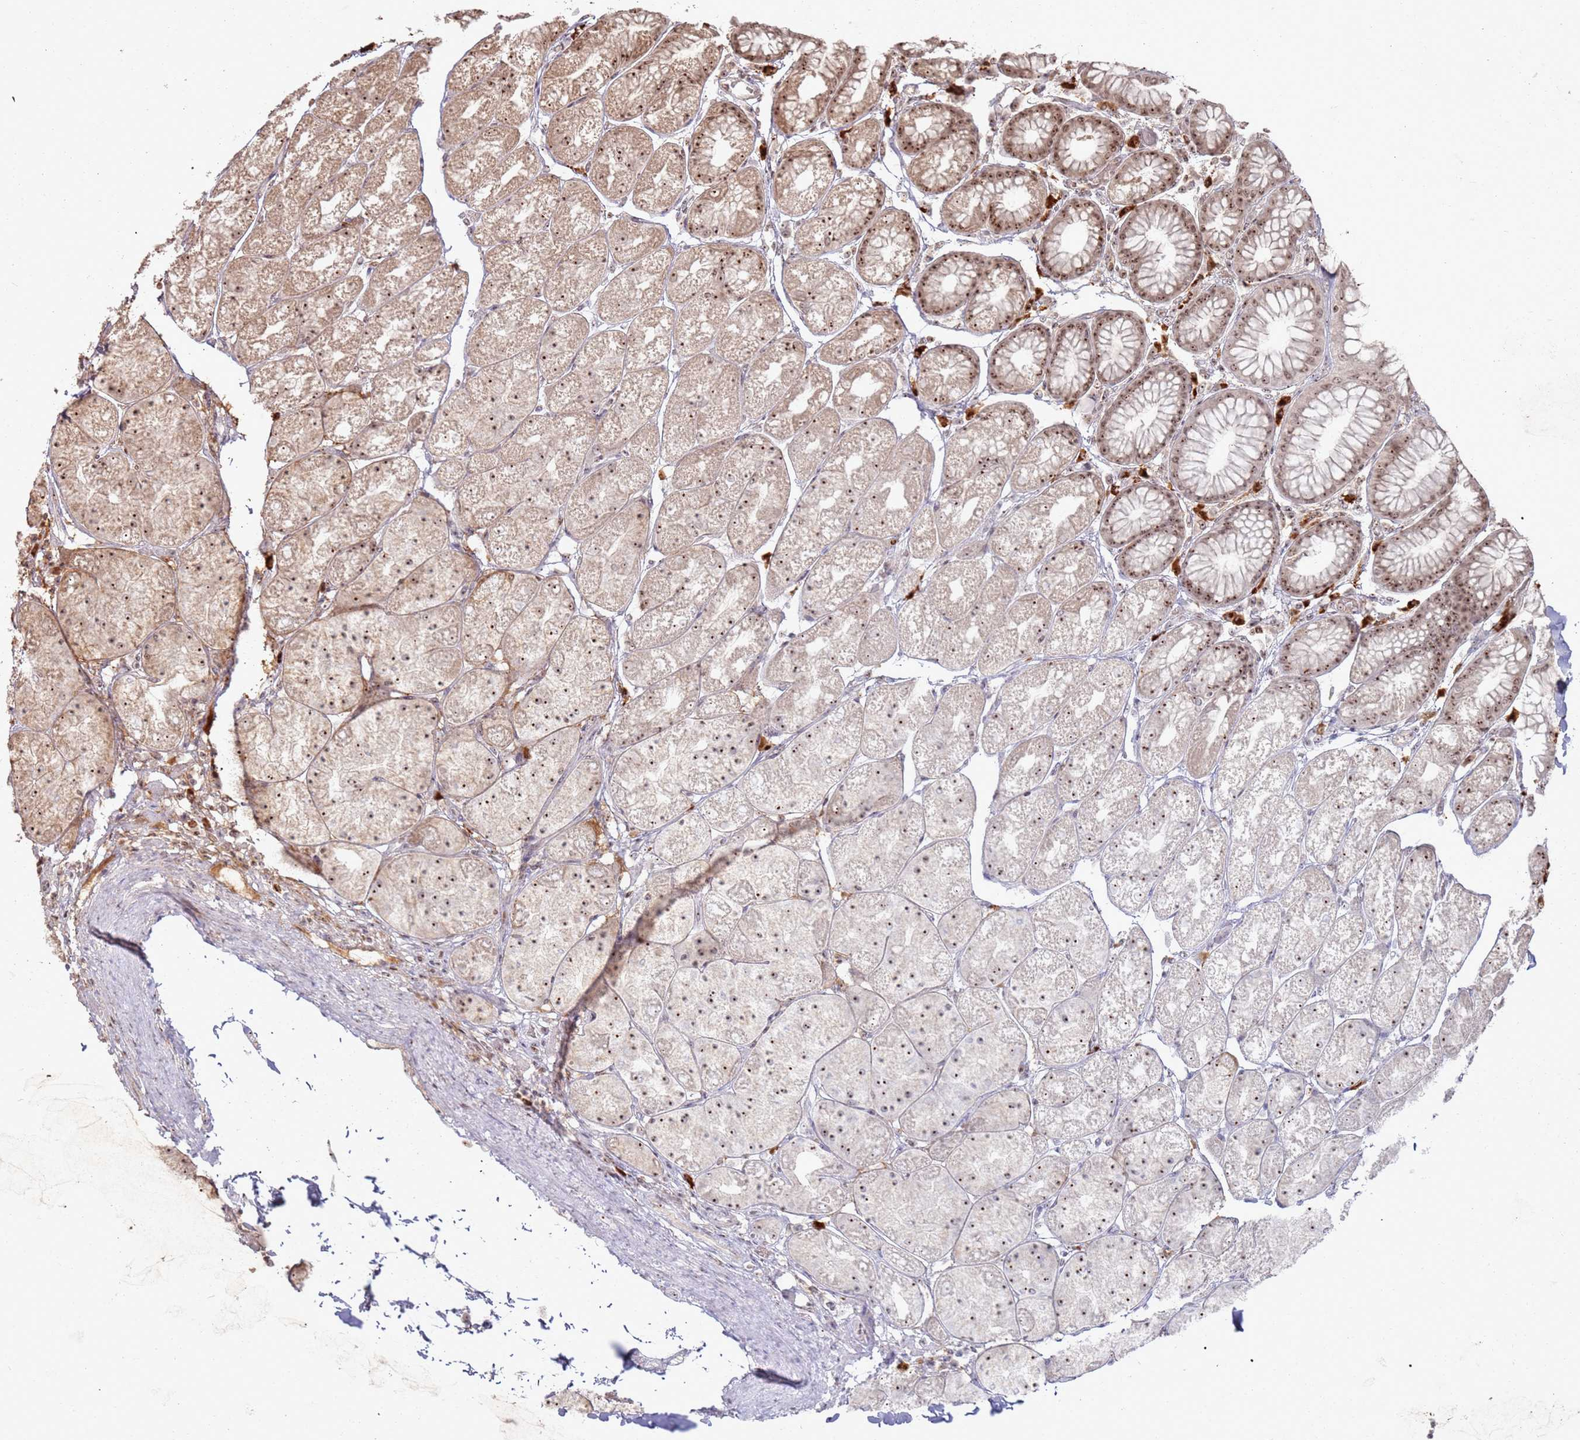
{"staining": {"intensity": "moderate", "quantity": "25%-75%", "location": "cytoplasmic/membranous,nuclear"}, "tissue": "stomach", "cell_type": "Glandular cells", "image_type": "normal", "snomed": [{"axis": "morphology", "description": "Normal tissue, NOS"}, {"axis": "topography", "description": "Stomach"}], "caption": "Stomach stained for a protein (brown) shows moderate cytoplasmic/membranous,nuclear positive positivity in approximately 25%-75% of glandular cells.", "gene": "UTP11", "patient": {"sex": "male", "age": 57}}